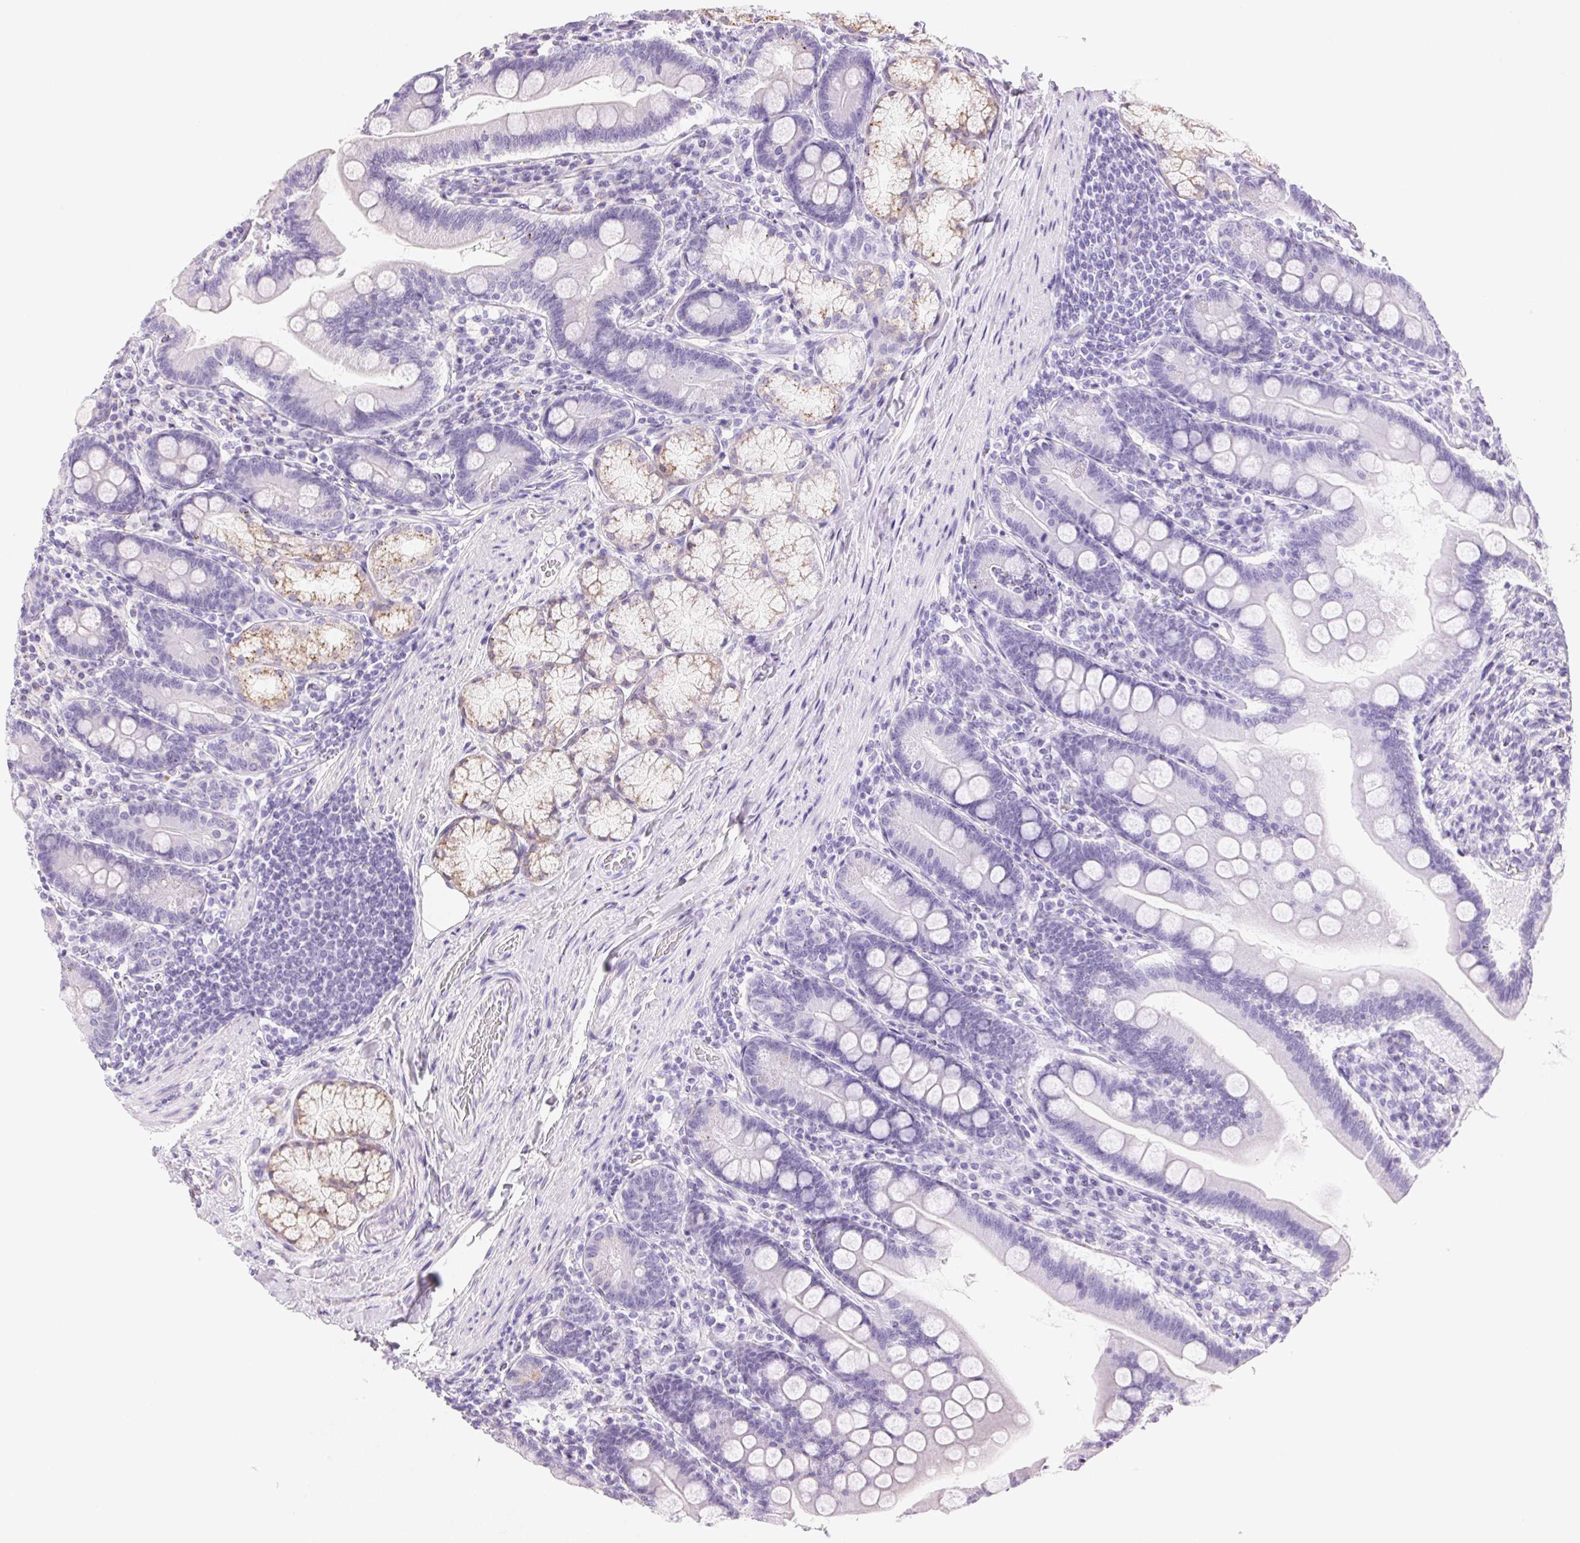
{"staining": {"intensity": "negative", "quantity": "none", "location": "none"}, "tissue": "duodenum", "cell_type": "Glandular cells", "image_type": "normal", "snomed": [{"axis": "morphology", "description": "Normal tissue, NOS"}, {"axis": "topography", "description": "Duodenum"}], "caption": "Glandular cells show no significant protein expression in unremarkable duodenum. (Stains: DAB (3,3'-diaminobenzidine) immunohistochemistry with hematoxylin counter stain, Microscopy: brightfield microscopy at high magnification).", "gene": "TEKT1", "patient": {"sex": "female", "age": 67}}